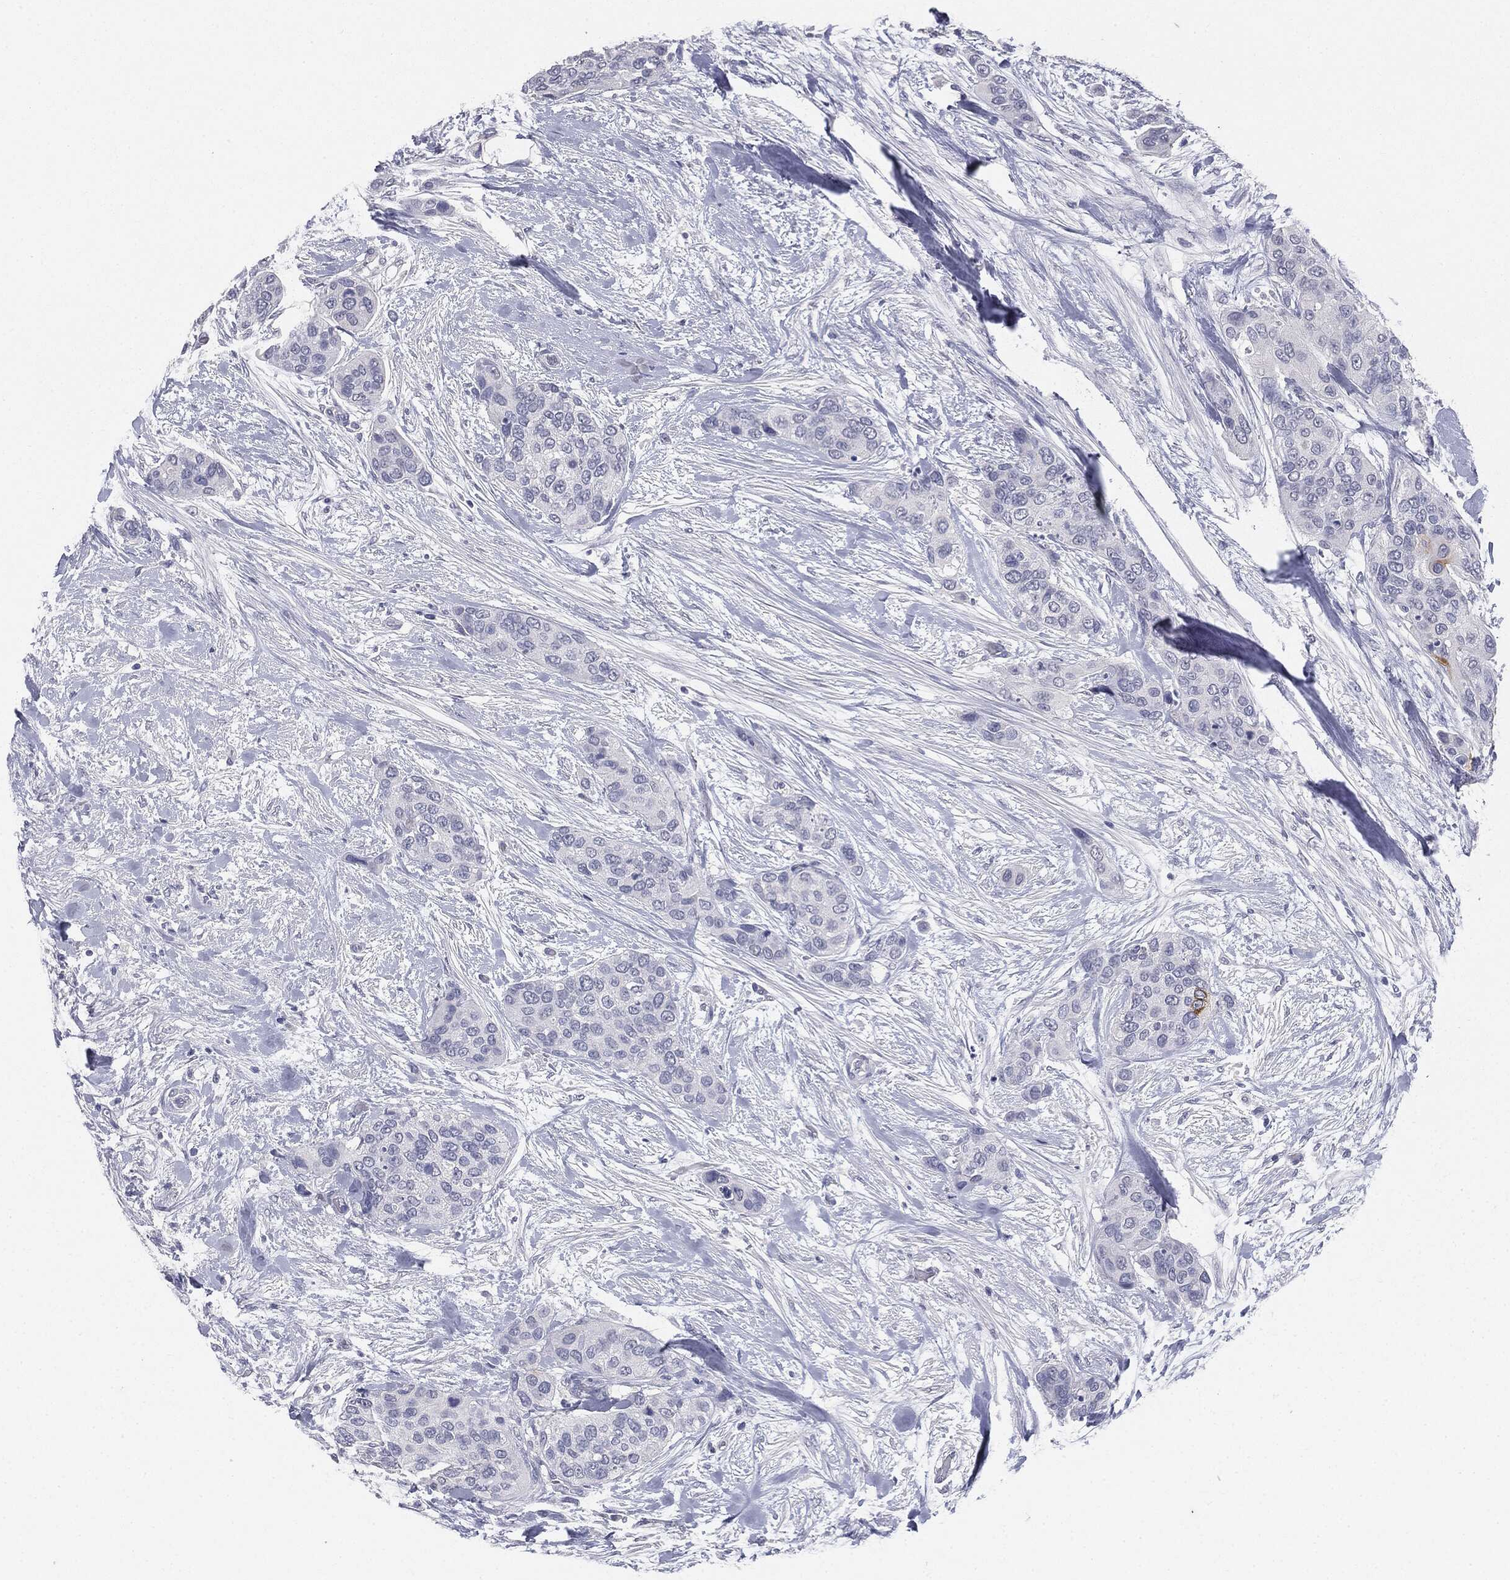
{"staining": {"intensity": "negative", "quantity": "none", "location": "none"}, "tissue": "urothelial cancer", "cell_type": "Tumor cells", "image_type": "cancer", "snomed": [{"axis": "morphology", "description": "Urothelial carcinoma, High grade"}, {"axis": "topography", "description": "Urinary bladder"}], "caption": "DAB immunohistochemical staining of human high-grade urothelial carcinoma reveals no significant staining in tumor cells.", "gene": "MUC1", "patient": {"sex": "male", "age": 77}}